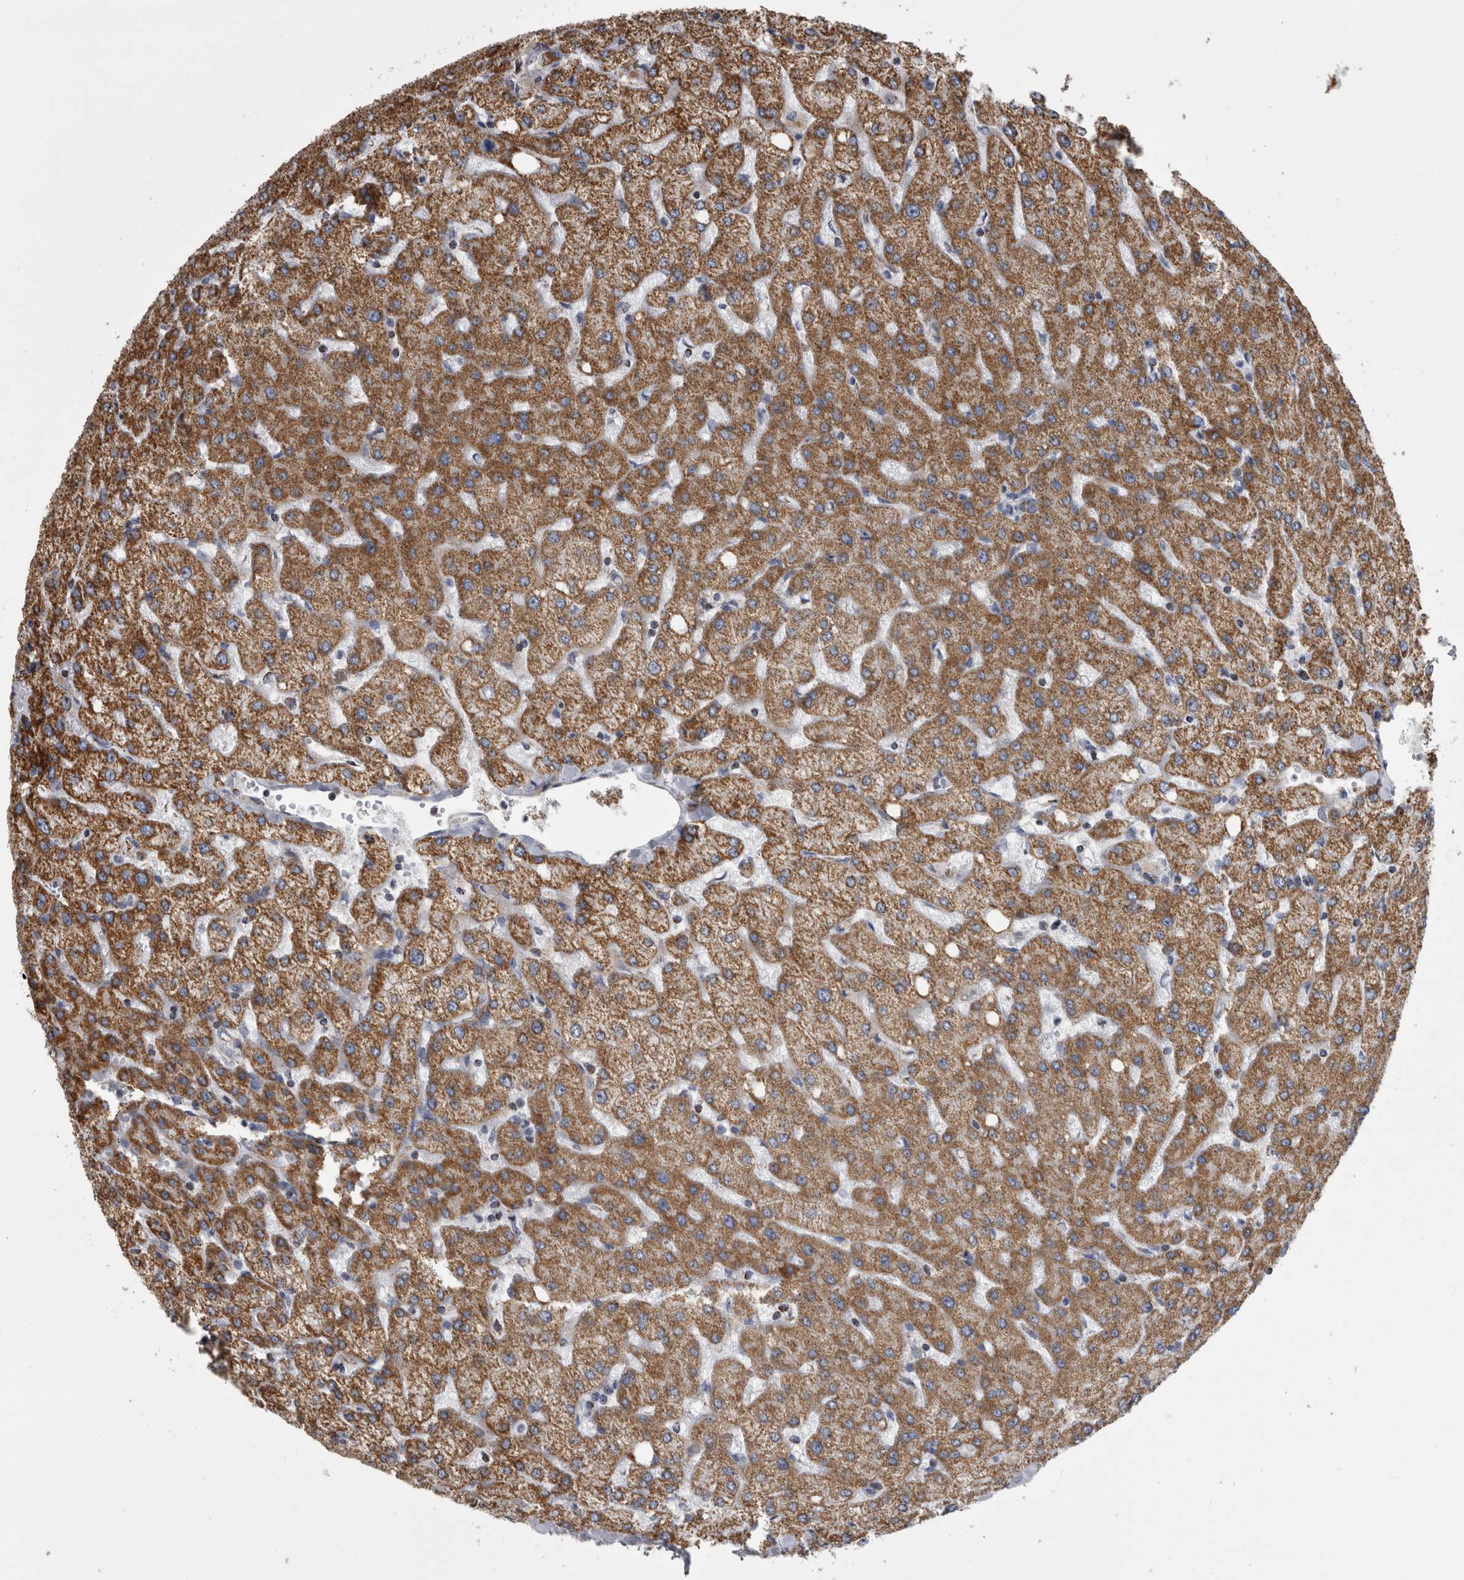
{"staining": {"intensity": "moderate", "quantity": "25%-75%", "location": "cytoplasmic/membranous"}, "tissue": "liver", "cell_type": "Cholangiocytes", "image_type": "normal", "snomed": [{"axis": "morphology", "description": "Normal tissue, NOS"}, {"axis": "topography", "description": "Liver"}], "caption": "Immunohistochemical staining of benign liver displays moderate cytoplasmic/membranous protein staining in approximately 25%-75% of cholangiocytes.", "gene": "MDH2", "patient": {"sex": "female", "age": 54}}